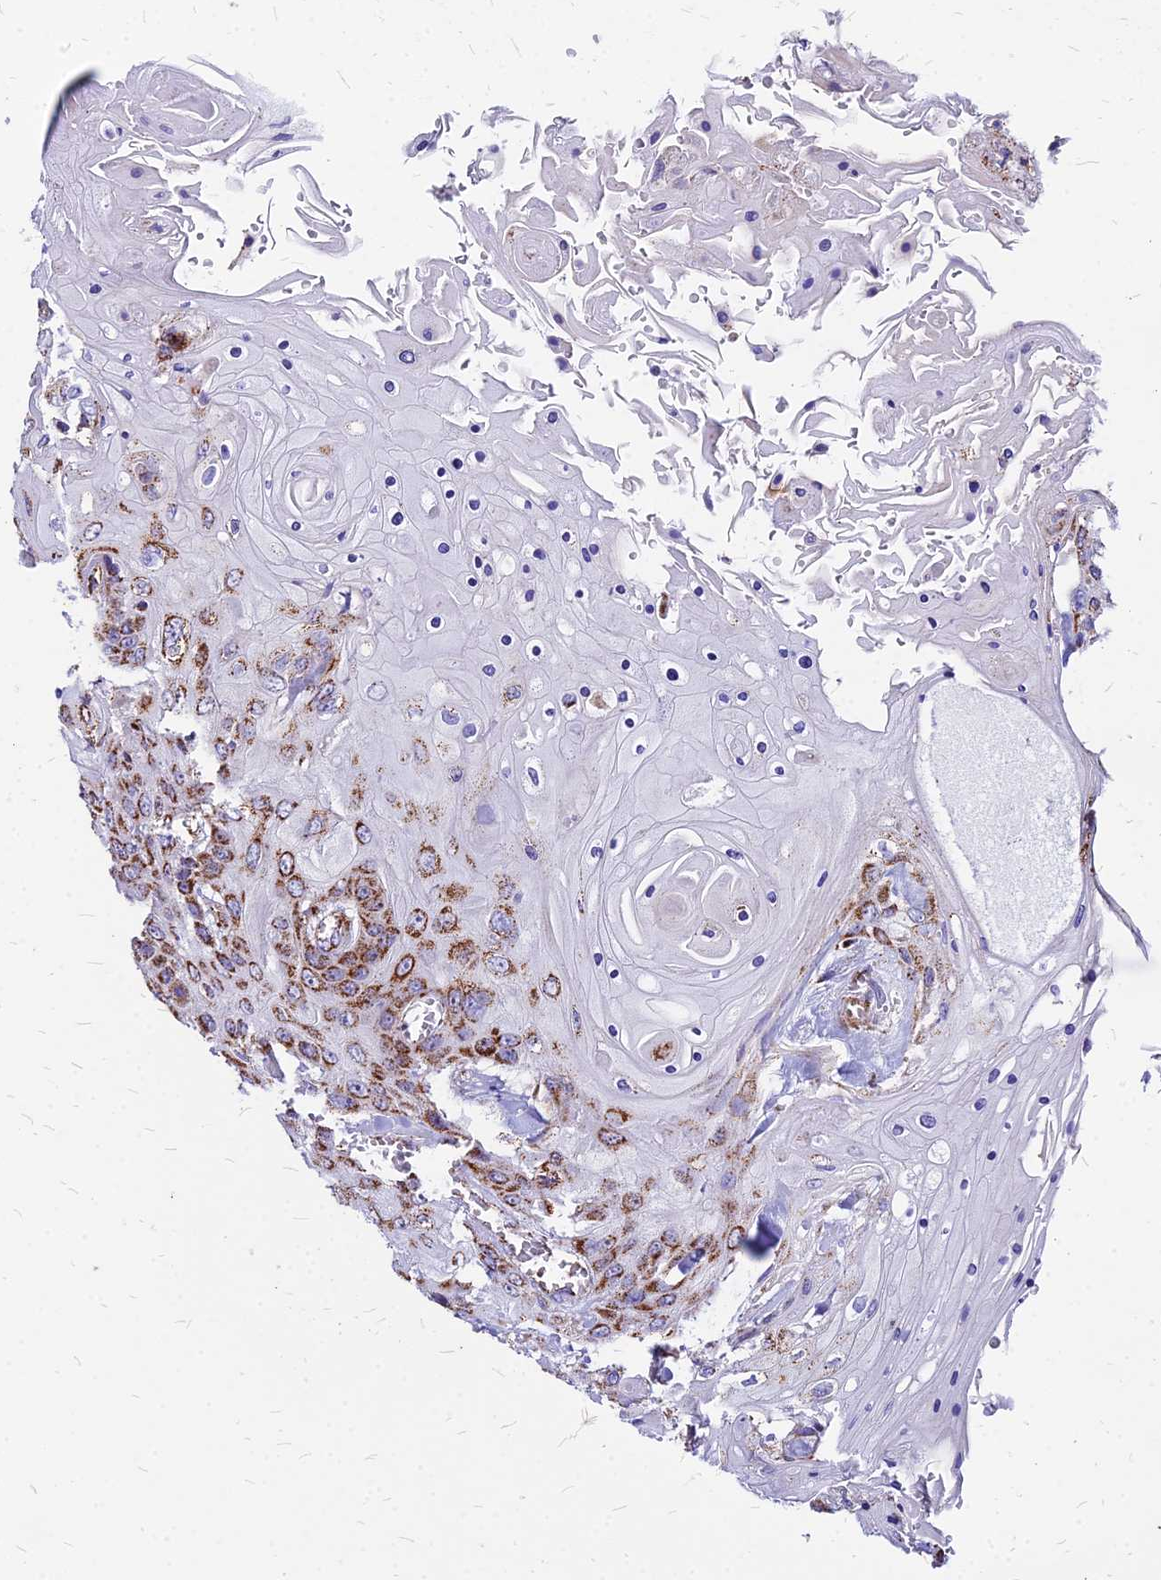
{"staining": {"intensity": "moderate", "quantity": ">75%", "location": "cytoplasmic/membranous"}, "tissue": "head and neck cancer", "cell_type": "Tumor cells", "image_type": "cancer", "snomed": [{"axis": "morphology", "description": "Squamous cell carcinoma, NOS"}, {"axis": "topography", "description": "Head-Neck"}], "caption": "An immunohistochemistry photomicrograph of neoplastic tissue is shown. Protein staining in brown shows moderate cytoplasmic/membranous positivity in squamous cell carcinoma (head and neck) within tumor cells.", "gene": "DLD", "patient": {"sex": "female", "age": 43}}